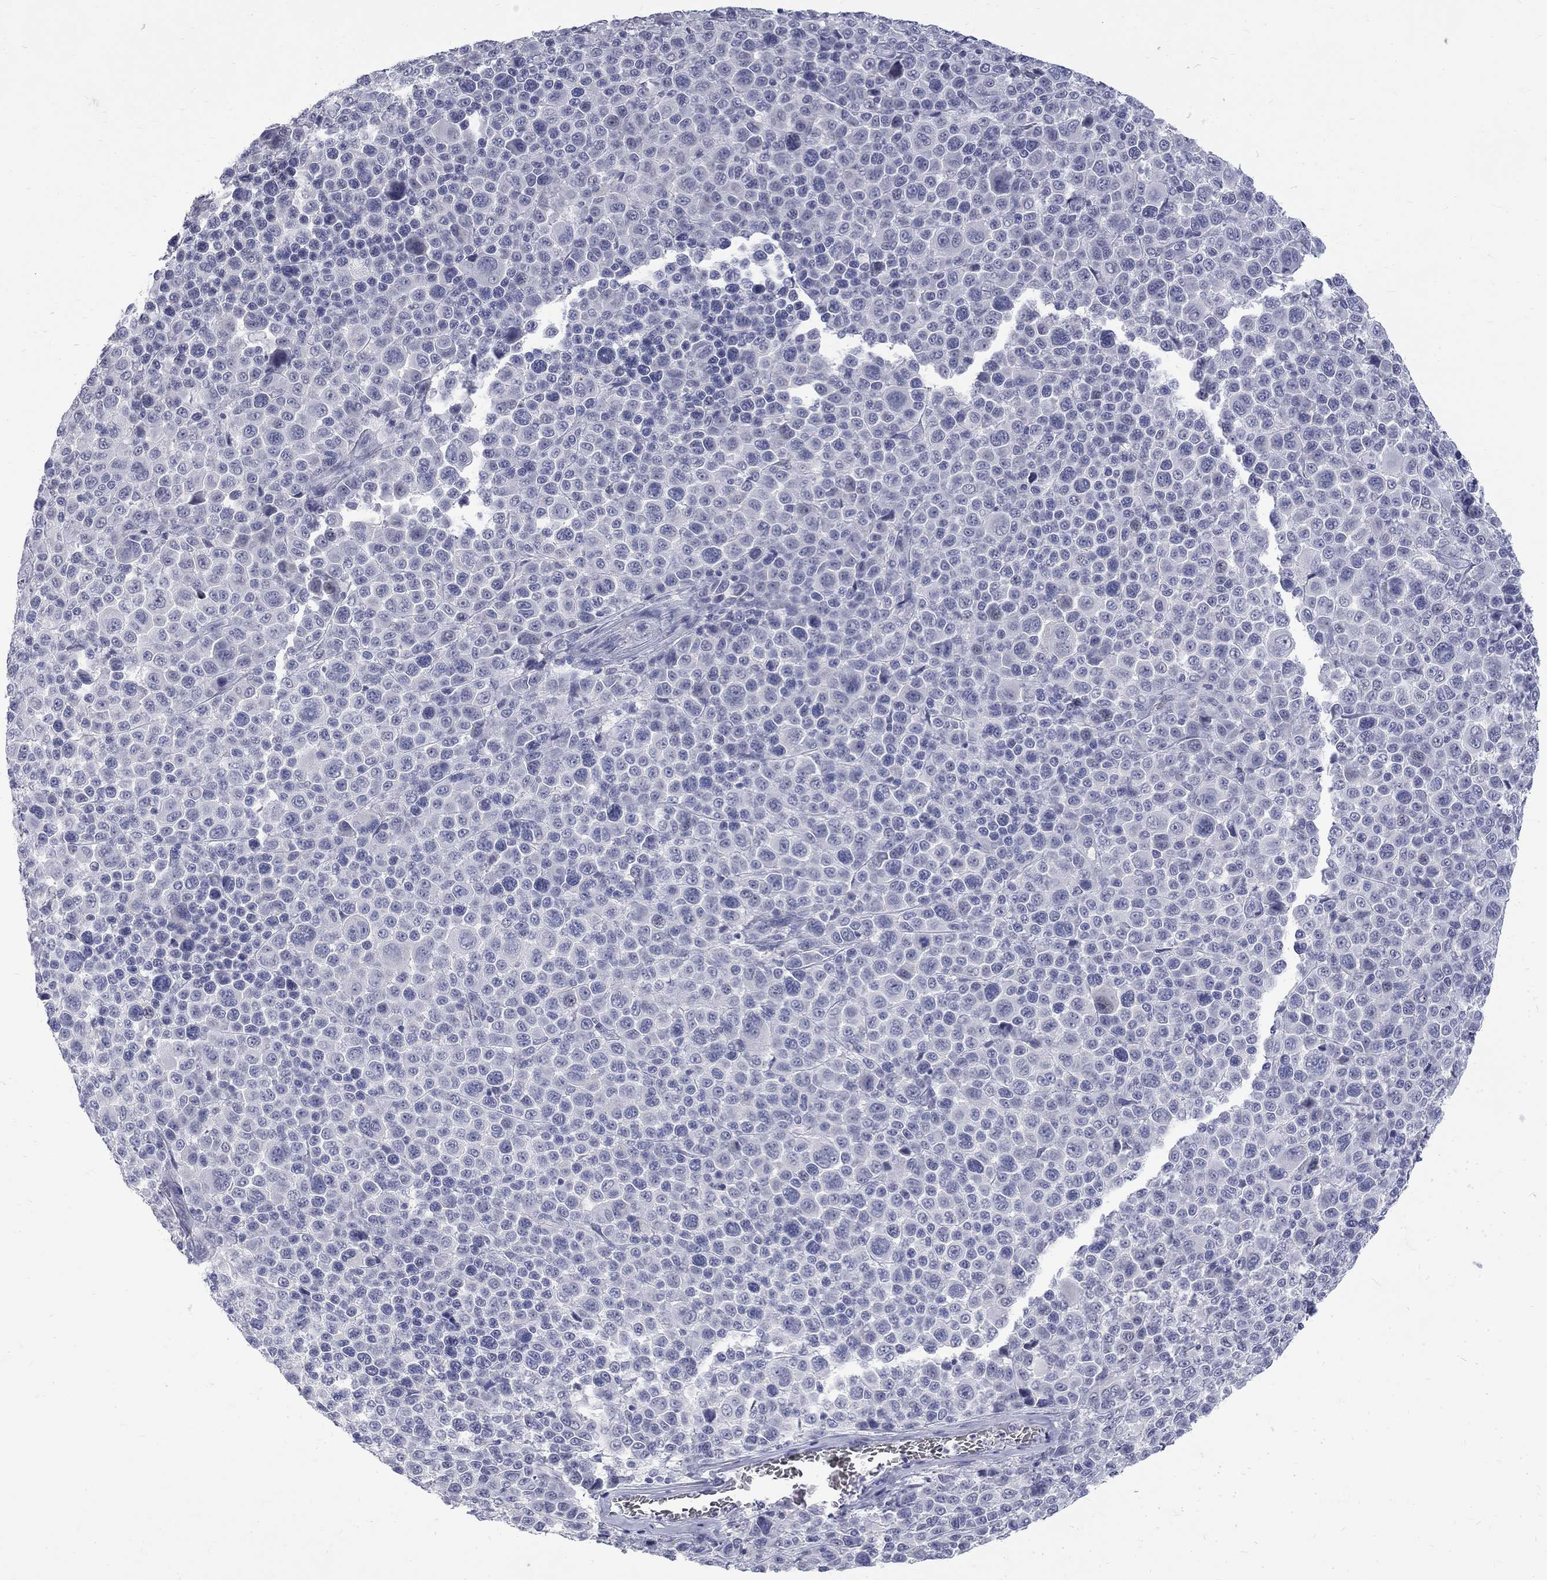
{"staining": {"intensity": "negative", "quantity": "none", "location": "none"}, "tissue": "melanoma", "cell_type": "Tumor cells", "image_type": "cancer", "snomed": [{"axis": "morphology", "description": "Malignant melanoma, NOS"}, {"axis": "topography", "description": "Skin"}], "caption": "Tumor cells show no significant protein positivity in melanoma.", "gene": "CTNND2", "patient": {"sex": "female", "age": 57}}